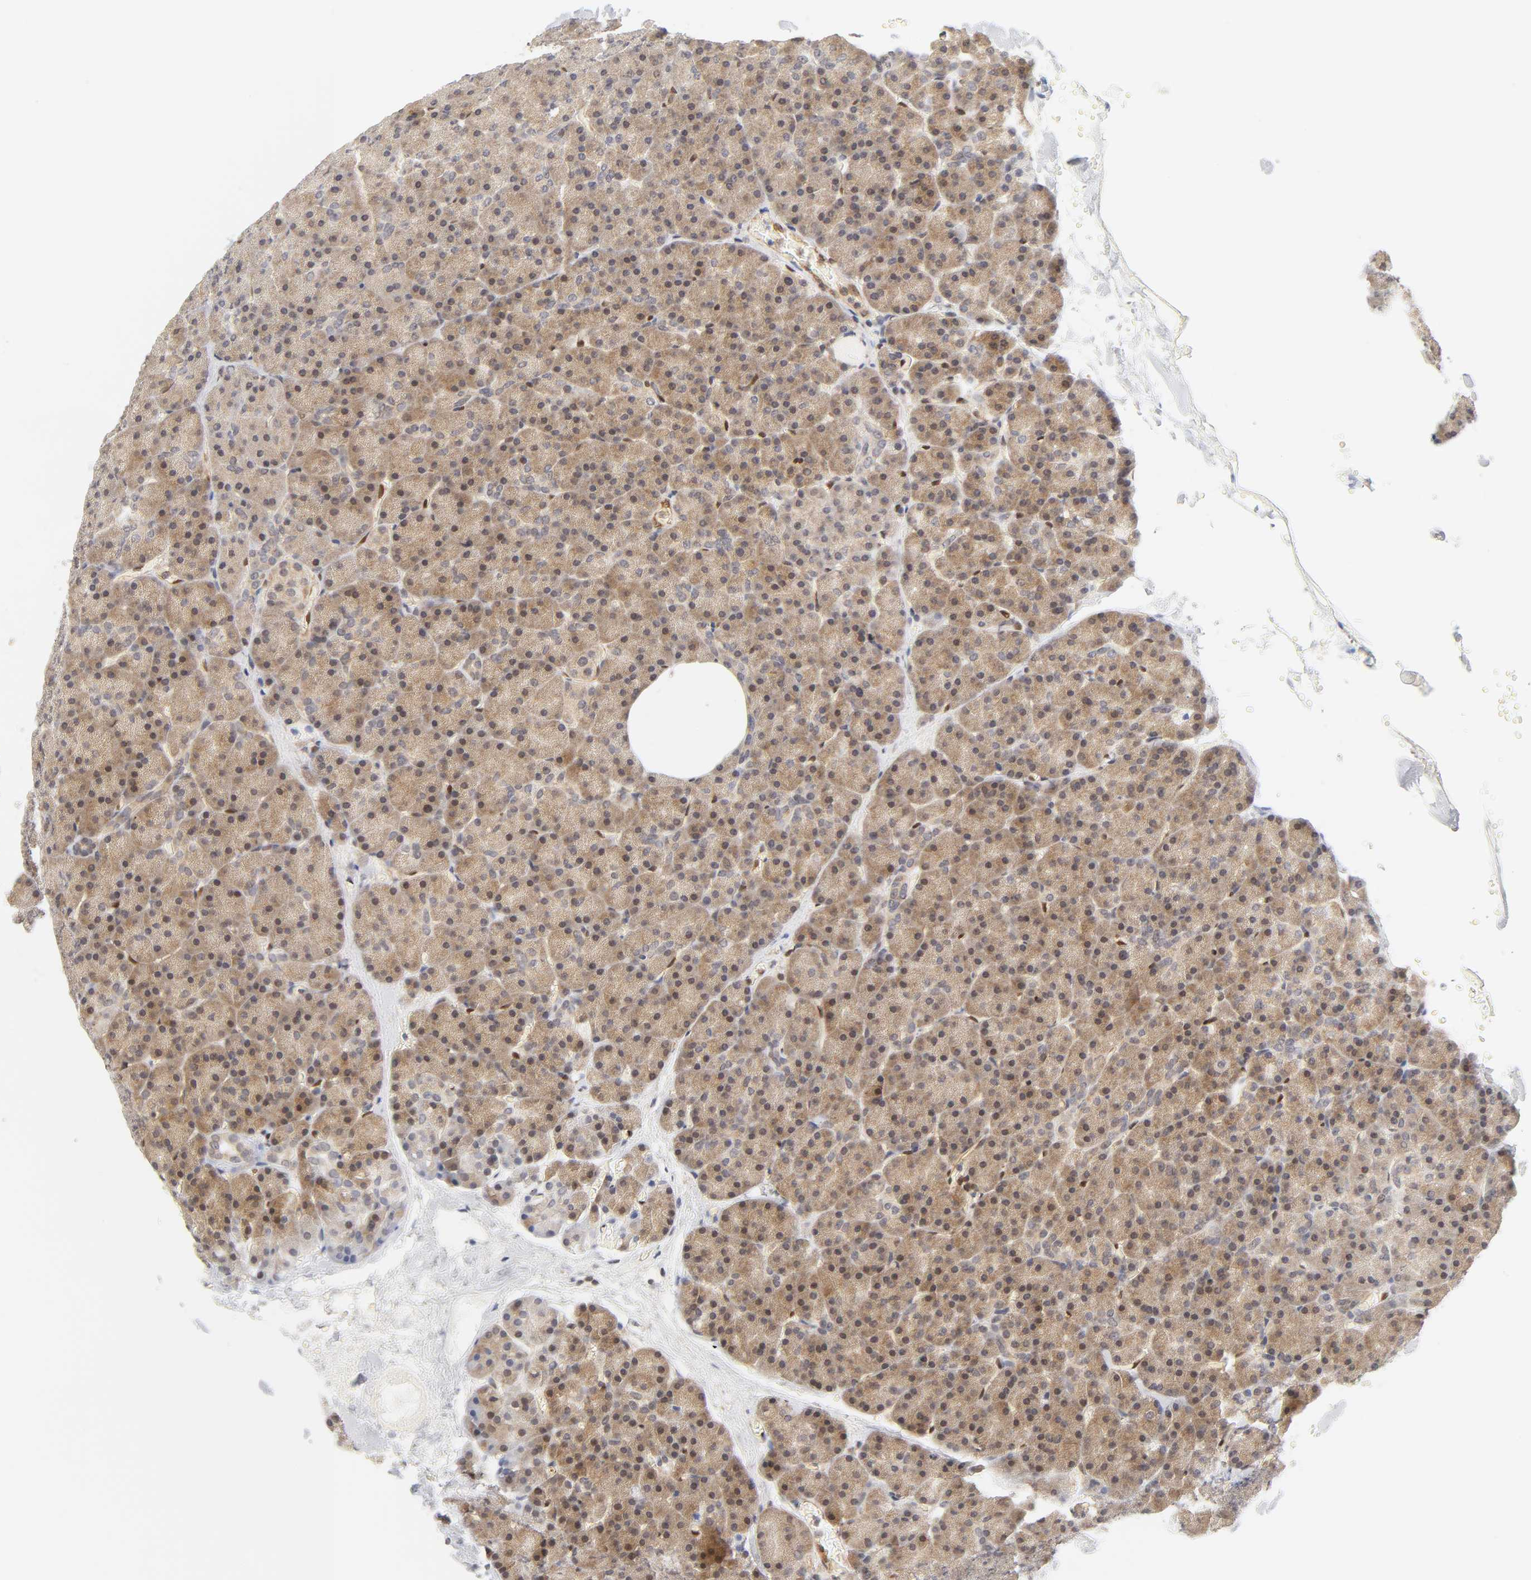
{"staining": {"intensity": "weak", "quantity": ">75%", "location": "cytoplasmic/membranous,nuclear"}, "tissue": "pancreas", "cell_type": "Exocrine glandular cells", "image_type": "normal", "snomed": [{"axis": "morphology", "description": "Normal tissue, NOS"}, {"axis": "topography", "description": "Pancreas"}], "caption": "Brown immunohistochemical staining in unremarkable pancreas displays weak cytoplasmic/membranous,nuclear staining in approximately >75% of exocrine glandular cells. The staining is performed using DAB (3,3'-diaminobenzidine) brown chromogen to label protein expression. The nuclei are counter-stained blue using hematoxylin.", "gene": "CDC37", "patient": {"sex": "female", "age": 35}}